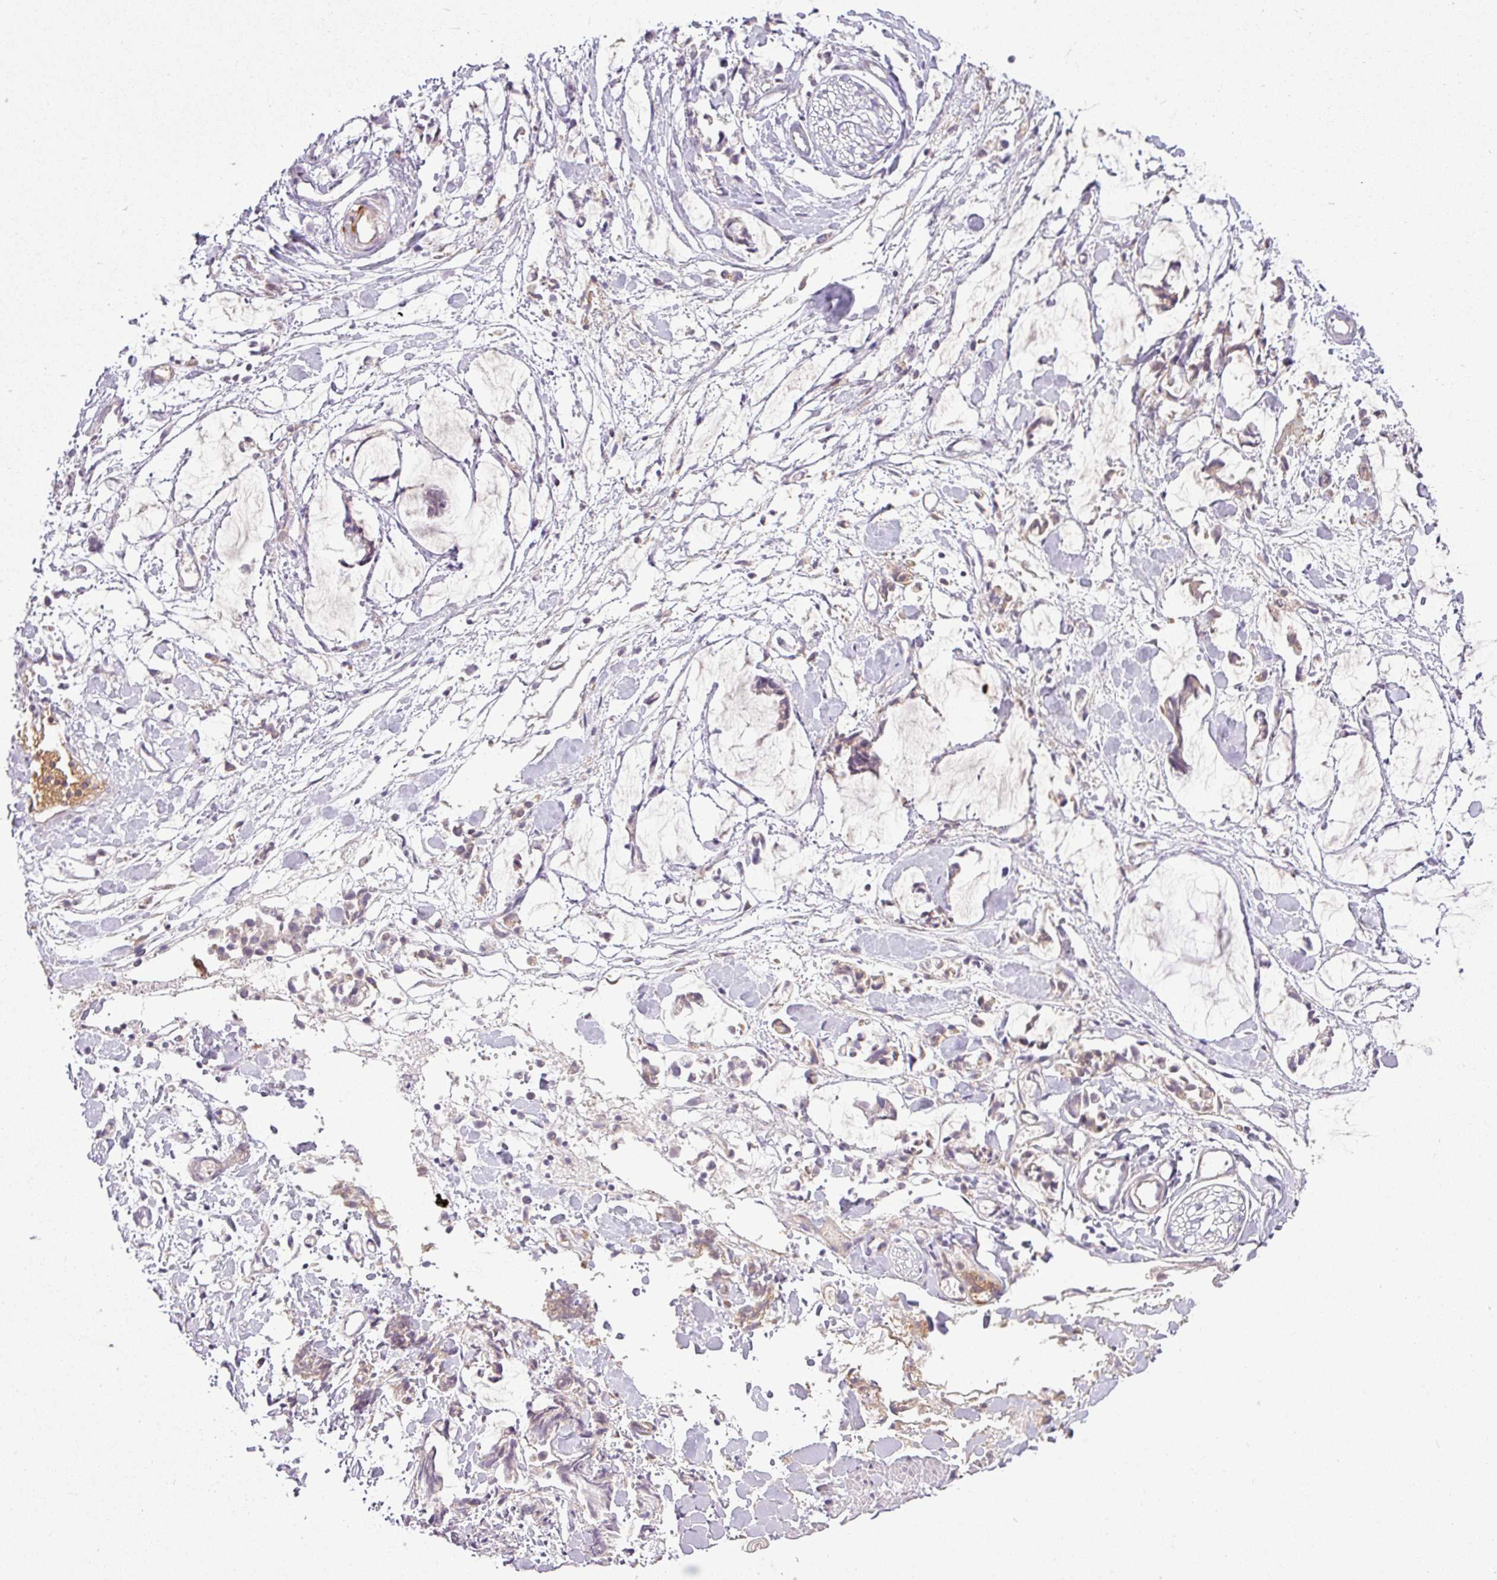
{"staining": {"intensity": "negative", "quantity": "none", "location": "none"}, "tissue": "adipose tissue", "cell_type": "Adipocytes", "image_type": "normal", "snomed": [{"axis": "morphology", "description": "Normal tissue, NOS"}, {"axis": "morphology", "description": "Adenocarcinoma, NOS"}, {"axis": "topography", "description": "Smooth muscle"}, {"axis": "topography", "description": "Colon"}], "caption": "This image is of benign adipose tissue stained with immunohistochemistry to label a protein in brown with the nuclei are counter-stained blue. There is no staining in adipocytes.", "gene": "APOM", "patient": {"sex": "male", "age": 14}}